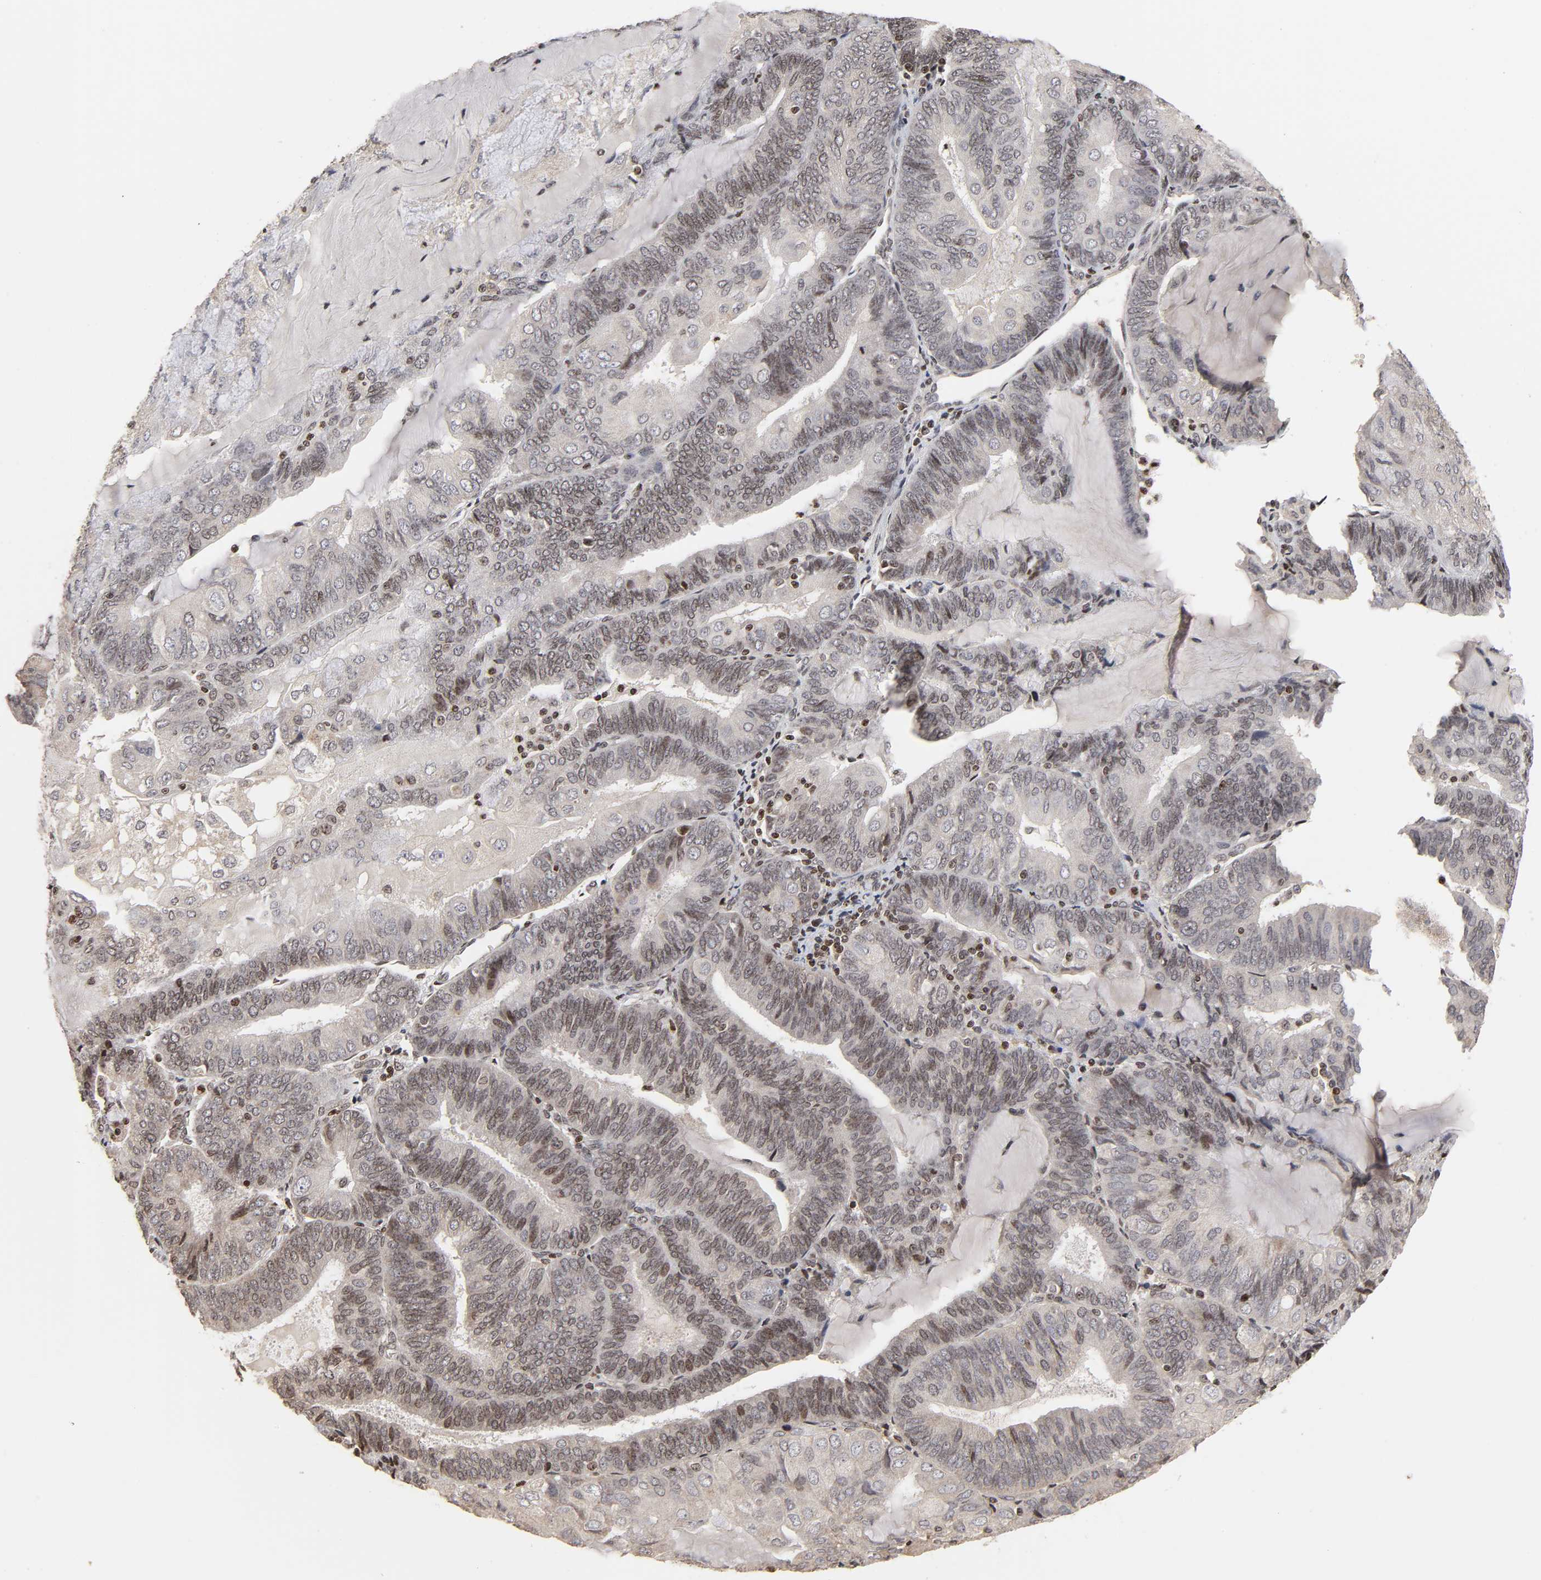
{"staining": {"intensity": "weak", "quantity": "<25%", "location": "nuclear"}, "tissue": "endometrial cancer", "cell_type": "Tumor cells", "image_type": "cancer", "snomed": [{"axis": "morphology", "description": "Adenocarcinoma, NOS"}, {"axis": "topography", "description": "Endometrium"}], "caption": "Immunohistochemistry (IHC) histopathology image of neoplastic tissue: adenocarcinoma (endometrial) stained with DAB shows no significant protein expression in tumor cells.", "gene": "ZNF473", "patient": {"sex": "female", "age": 81}}